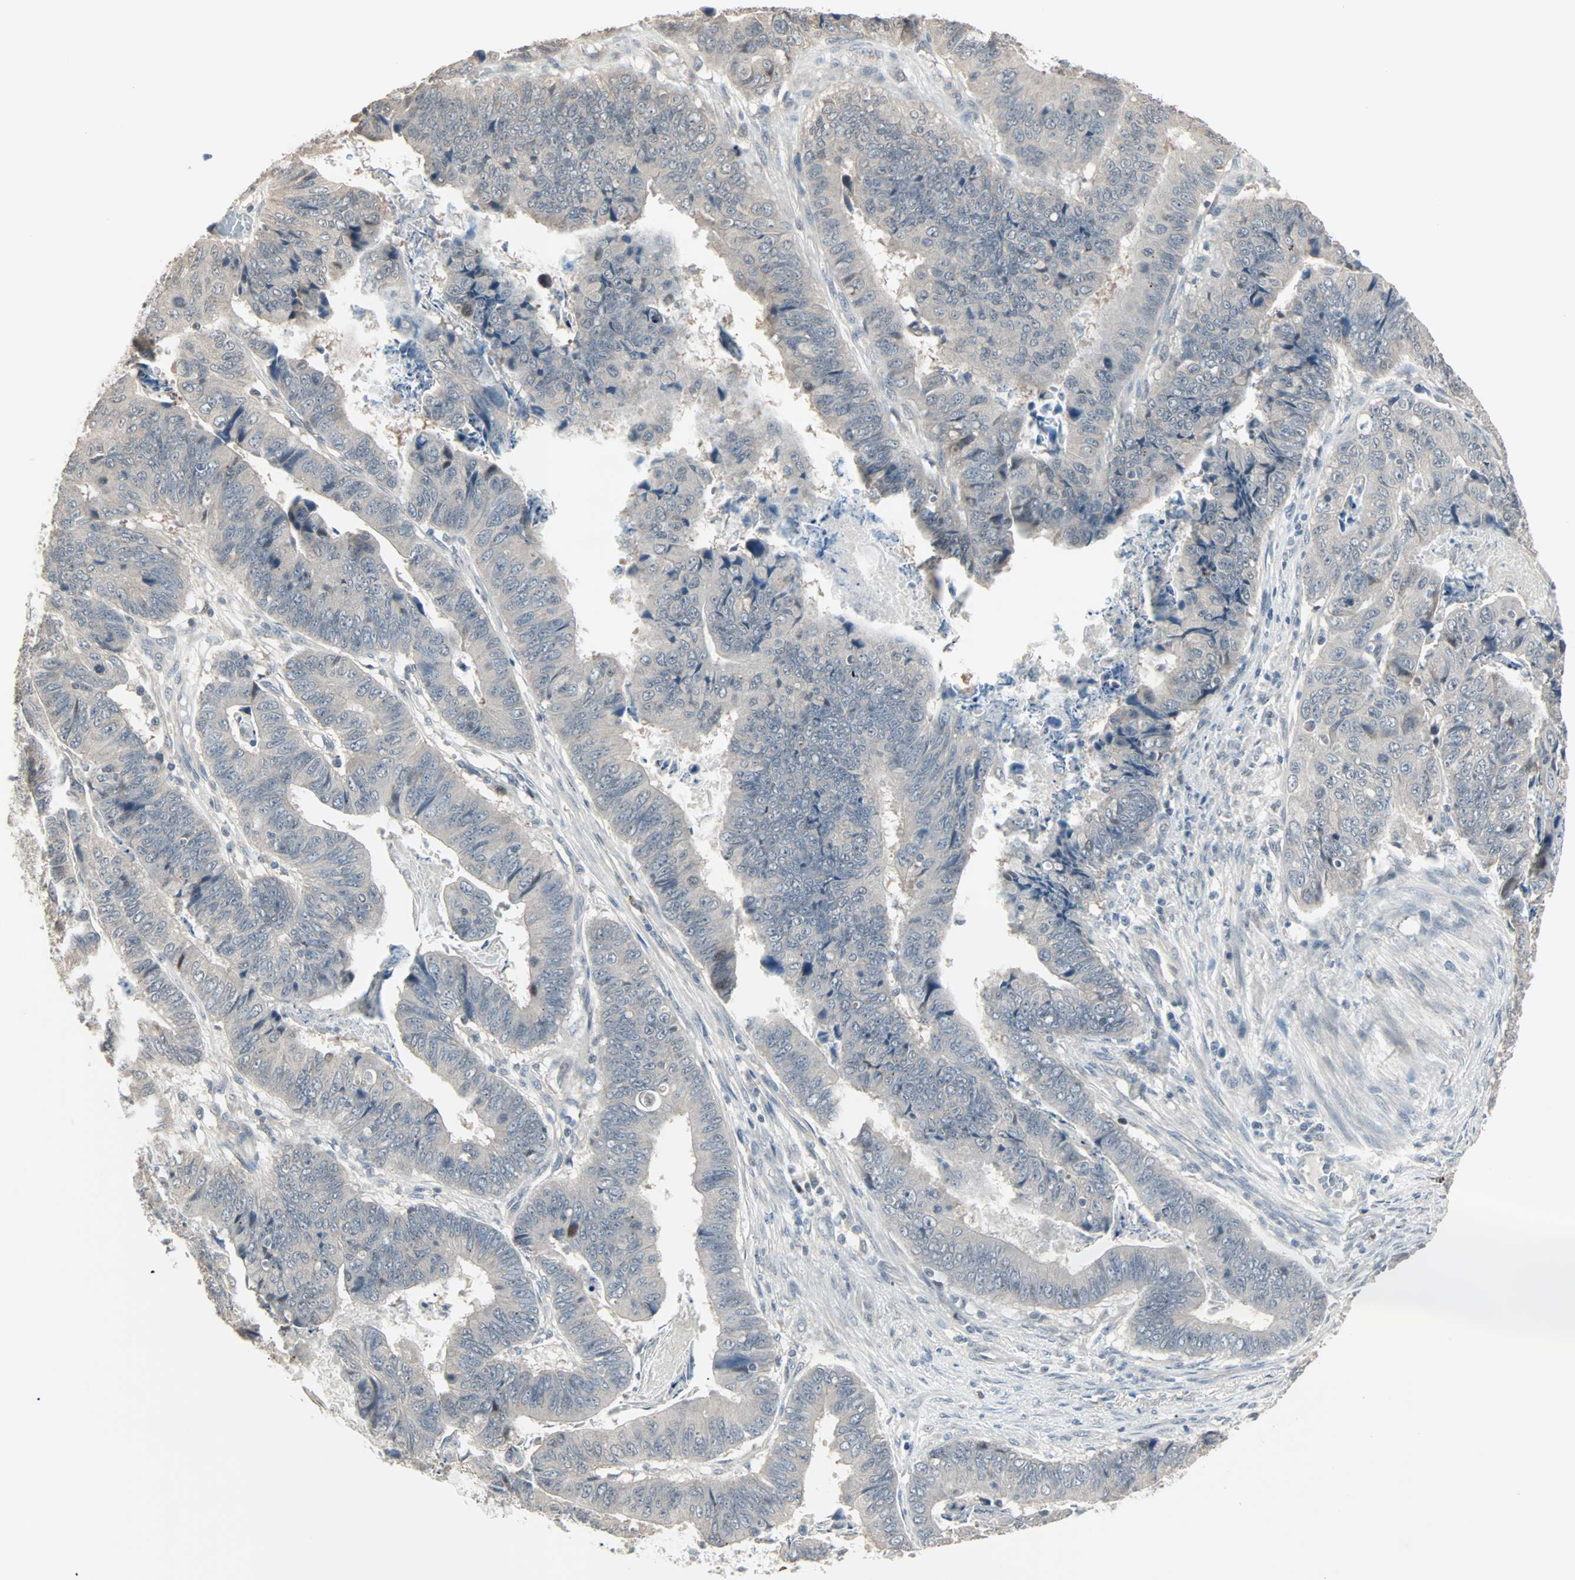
{"staining": {"intensity": "weak", "quantity": ">75%", "location": "cytoplasmic/membranous"}, "tissue": "stomach cancer", "cell_type": "Tumor cells", "image_type": "cancer", "snomed": [{"axis": "morphology", "description": "Adenocarcinoma, NOS"}, {"axis": "topography", "description": "Stomach, lower"}], "caption": "High-magnification brightfield microscopy of stomach cancer (adenocarcinoma) stained with DAB (brown) and counterstained with hematoxylin (blue). tumor cells exhibit weak cytoplasmic/membranous staining is seen in approximately>75% of cells.", "gene": "KDM4A", "patient": {"sex": "male", "age": 77}}